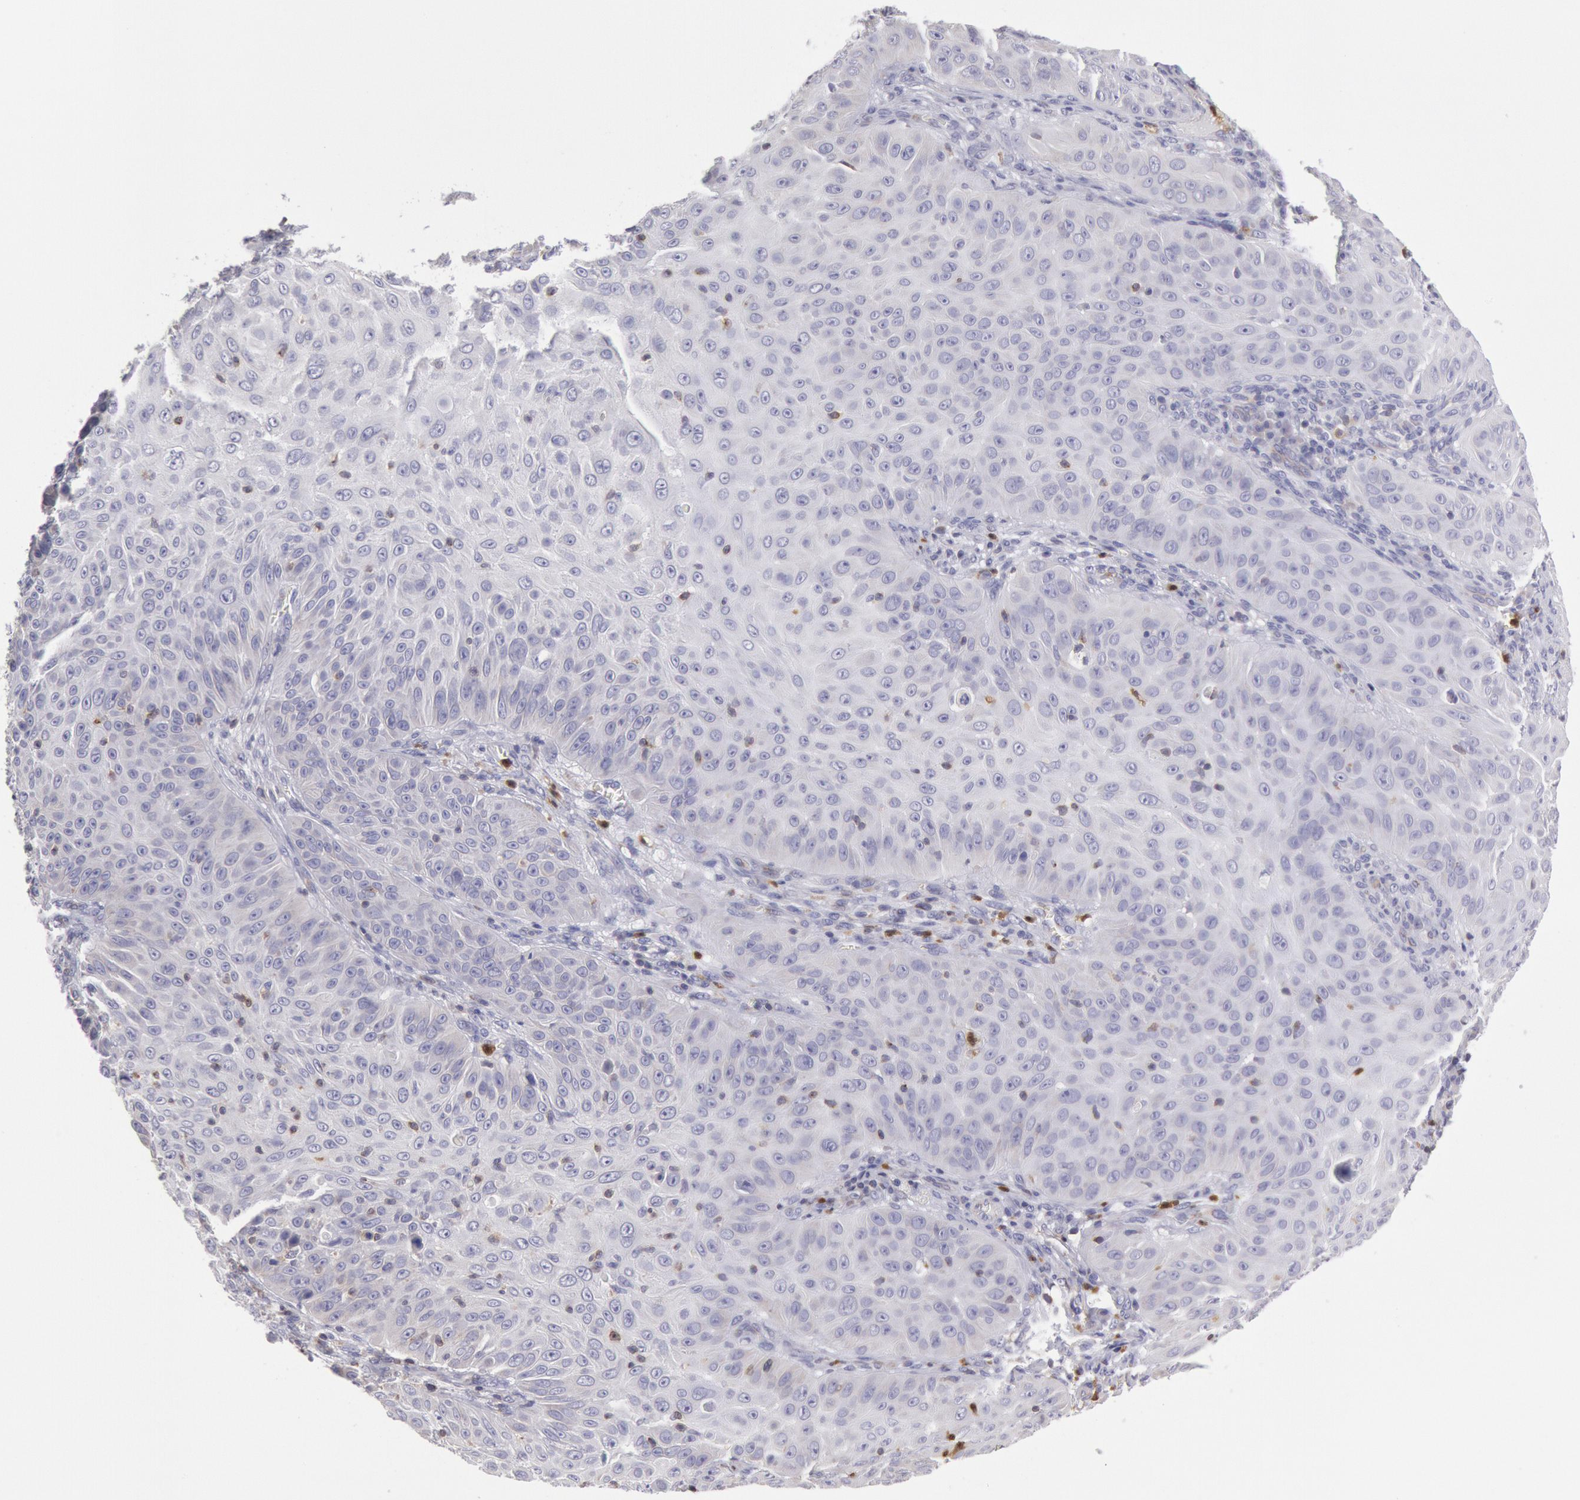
{"staining": {"intensity": "negative", "quantity": "none", "location": "none"}, "tissue": "skin cancer", "cell_type": "Tumor cells", "image_type": "cancer", "snomed": [{"axis": "morphology", "description": "Squamous cell carcinoma, NOS"}, {"axis": "topography", "description": "Skin"}], "caption": "Squamous cell carcinoma (skin) stained for a protein using immunohistochemistry (IHC) shows no positivity tumor cells.", "gene": "RAB27A", "patient": {"sex": "male", "age": 82}}